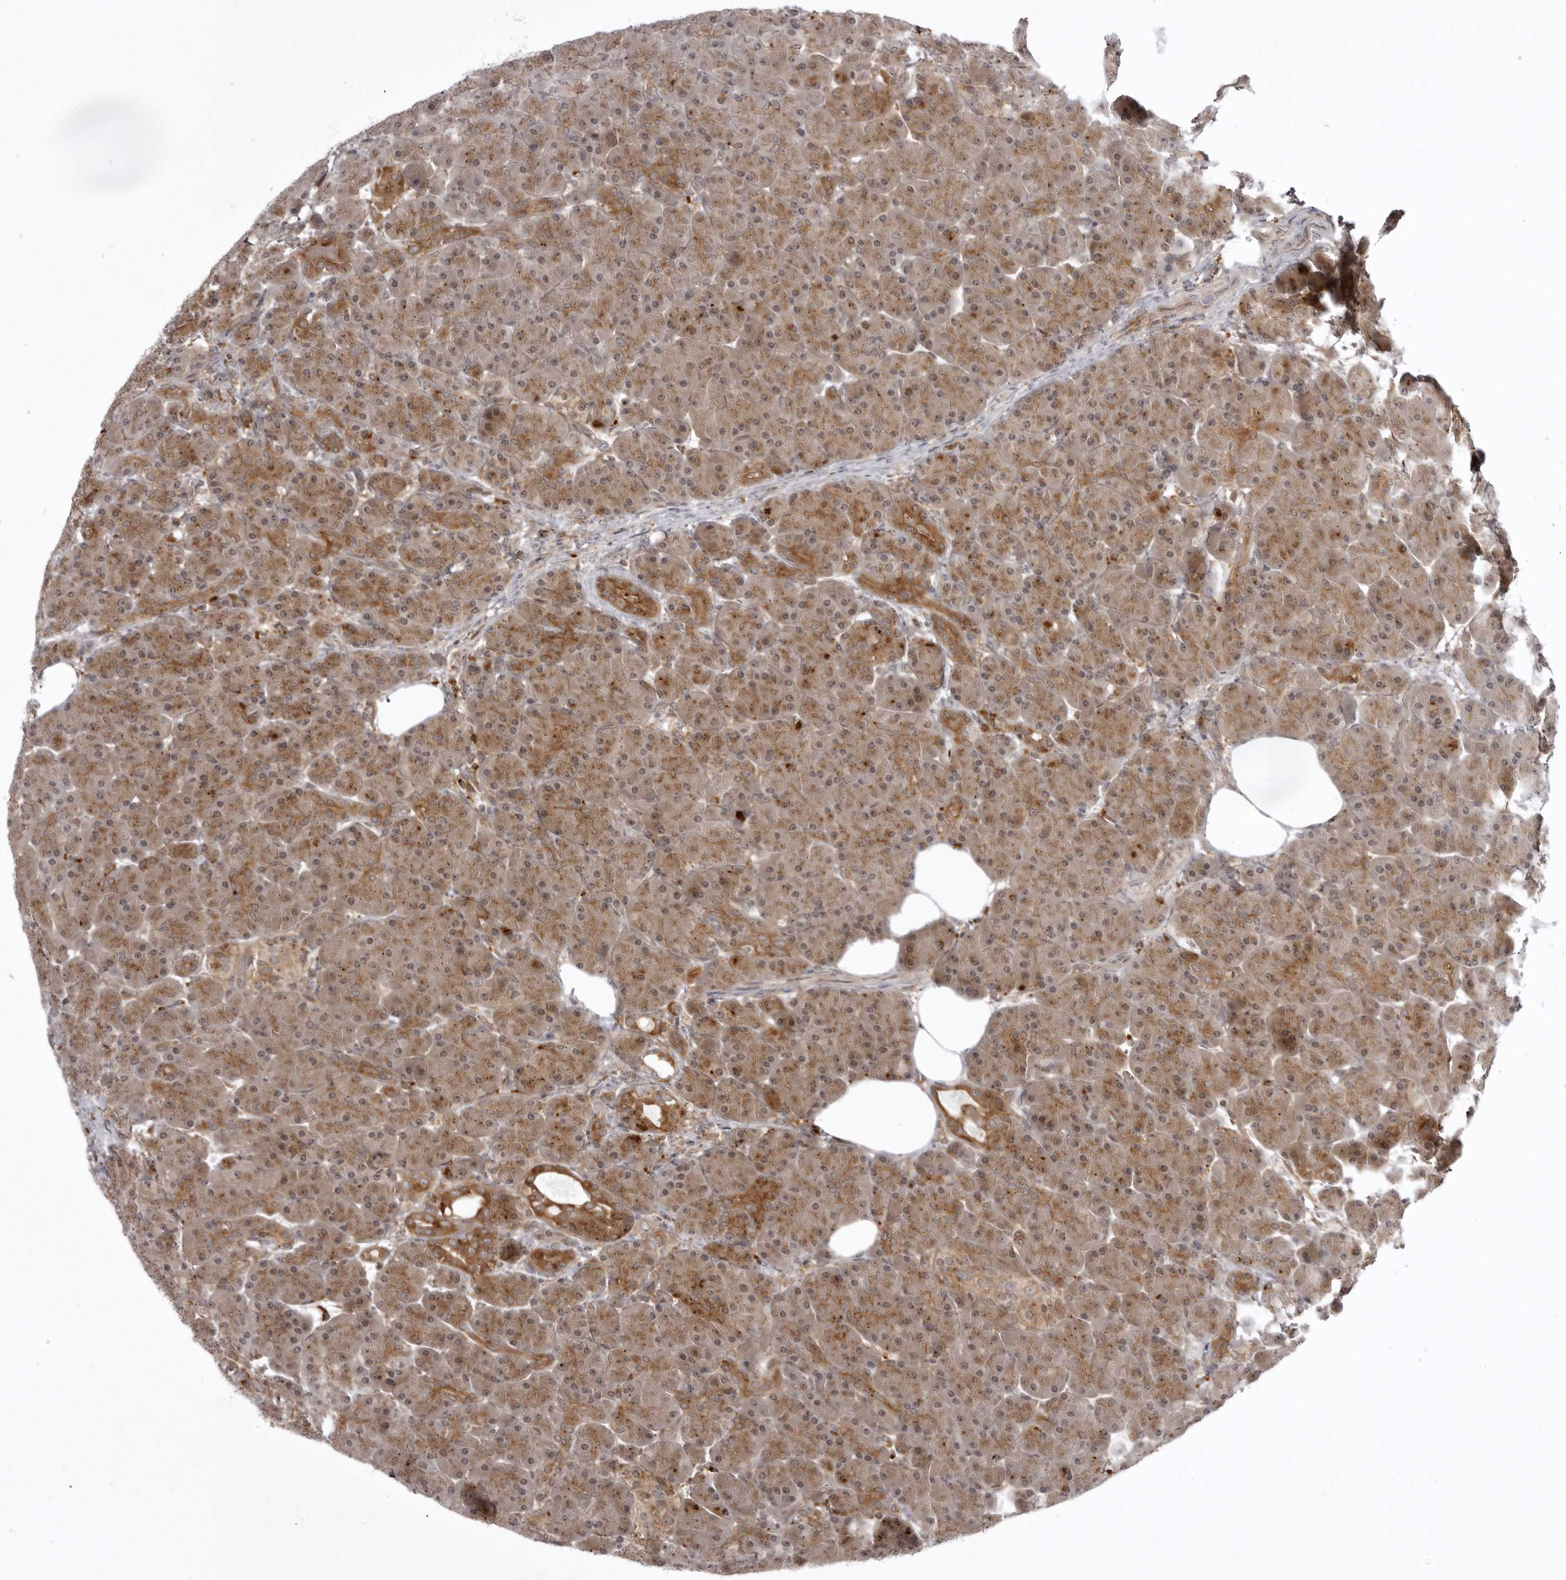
{"staining": {"intensity": "moderate", "quantity": ">75%", "location": "cytoplasmic/membranous"}, "tissue": "pancreas", "cell_type": "Exocrine glandular cells", "image_type": "normal", "snomed": [{"axis": "morphology", "description": "Normal tissue, NOS"}, {"axis": "topography", "description": "Pancreas"}], "caption": "High-magnification brightfield microscopy of benign pancreas stained with DAB (brown) and counterstained with hematoxylin (blue). exocrine glandular cells exhibit moderate cytoplasmic/membranous positivity is present in approximately>75% of cells. Nuclei are stained in blue.", "gene": "USP43", "patient": {"sex": "male", "age": 63}}